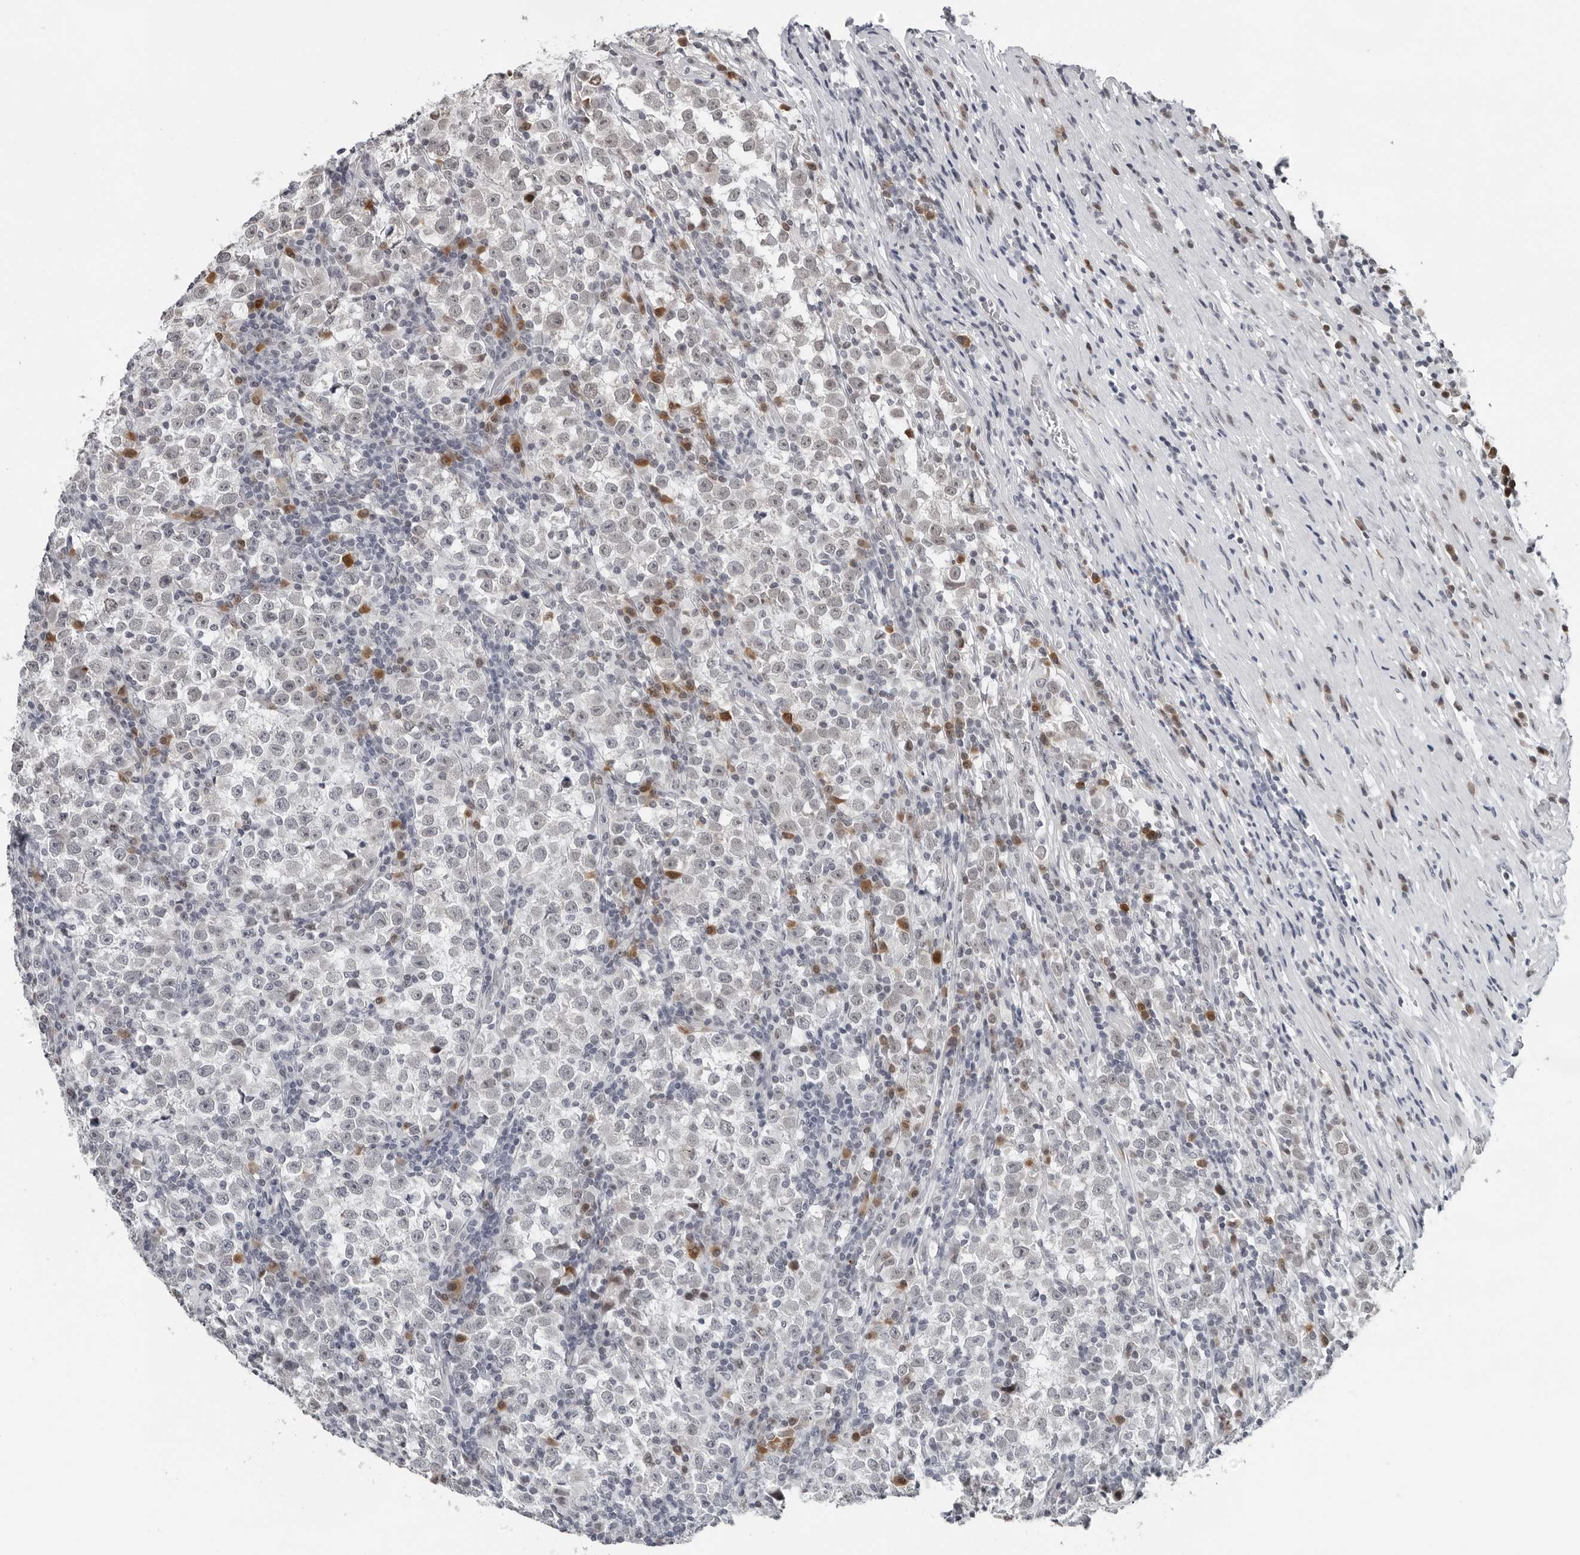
{"staining": {"intensity": "negative", "quantity": "none", "location": "none"}, "tissue": "testis cancer", "cell_type": "Tumor cells", "image_type": "cancer", "snomed": [{"axis": "morphology", "description": "Normal tissue, NOS"}, {"axis": "morphology", "description": "Seminoma, NOS"}, {"axis": "topography", "description": "Testis"}], "caption": "This photomicrograph is of testis cancer stained with IHC to label a protein in brown with the nuclei are counter-stained blue. There is no staining in tumor cells.", "gene": "PPP1R42", "patient": {"sex": "male", "age": 43}}